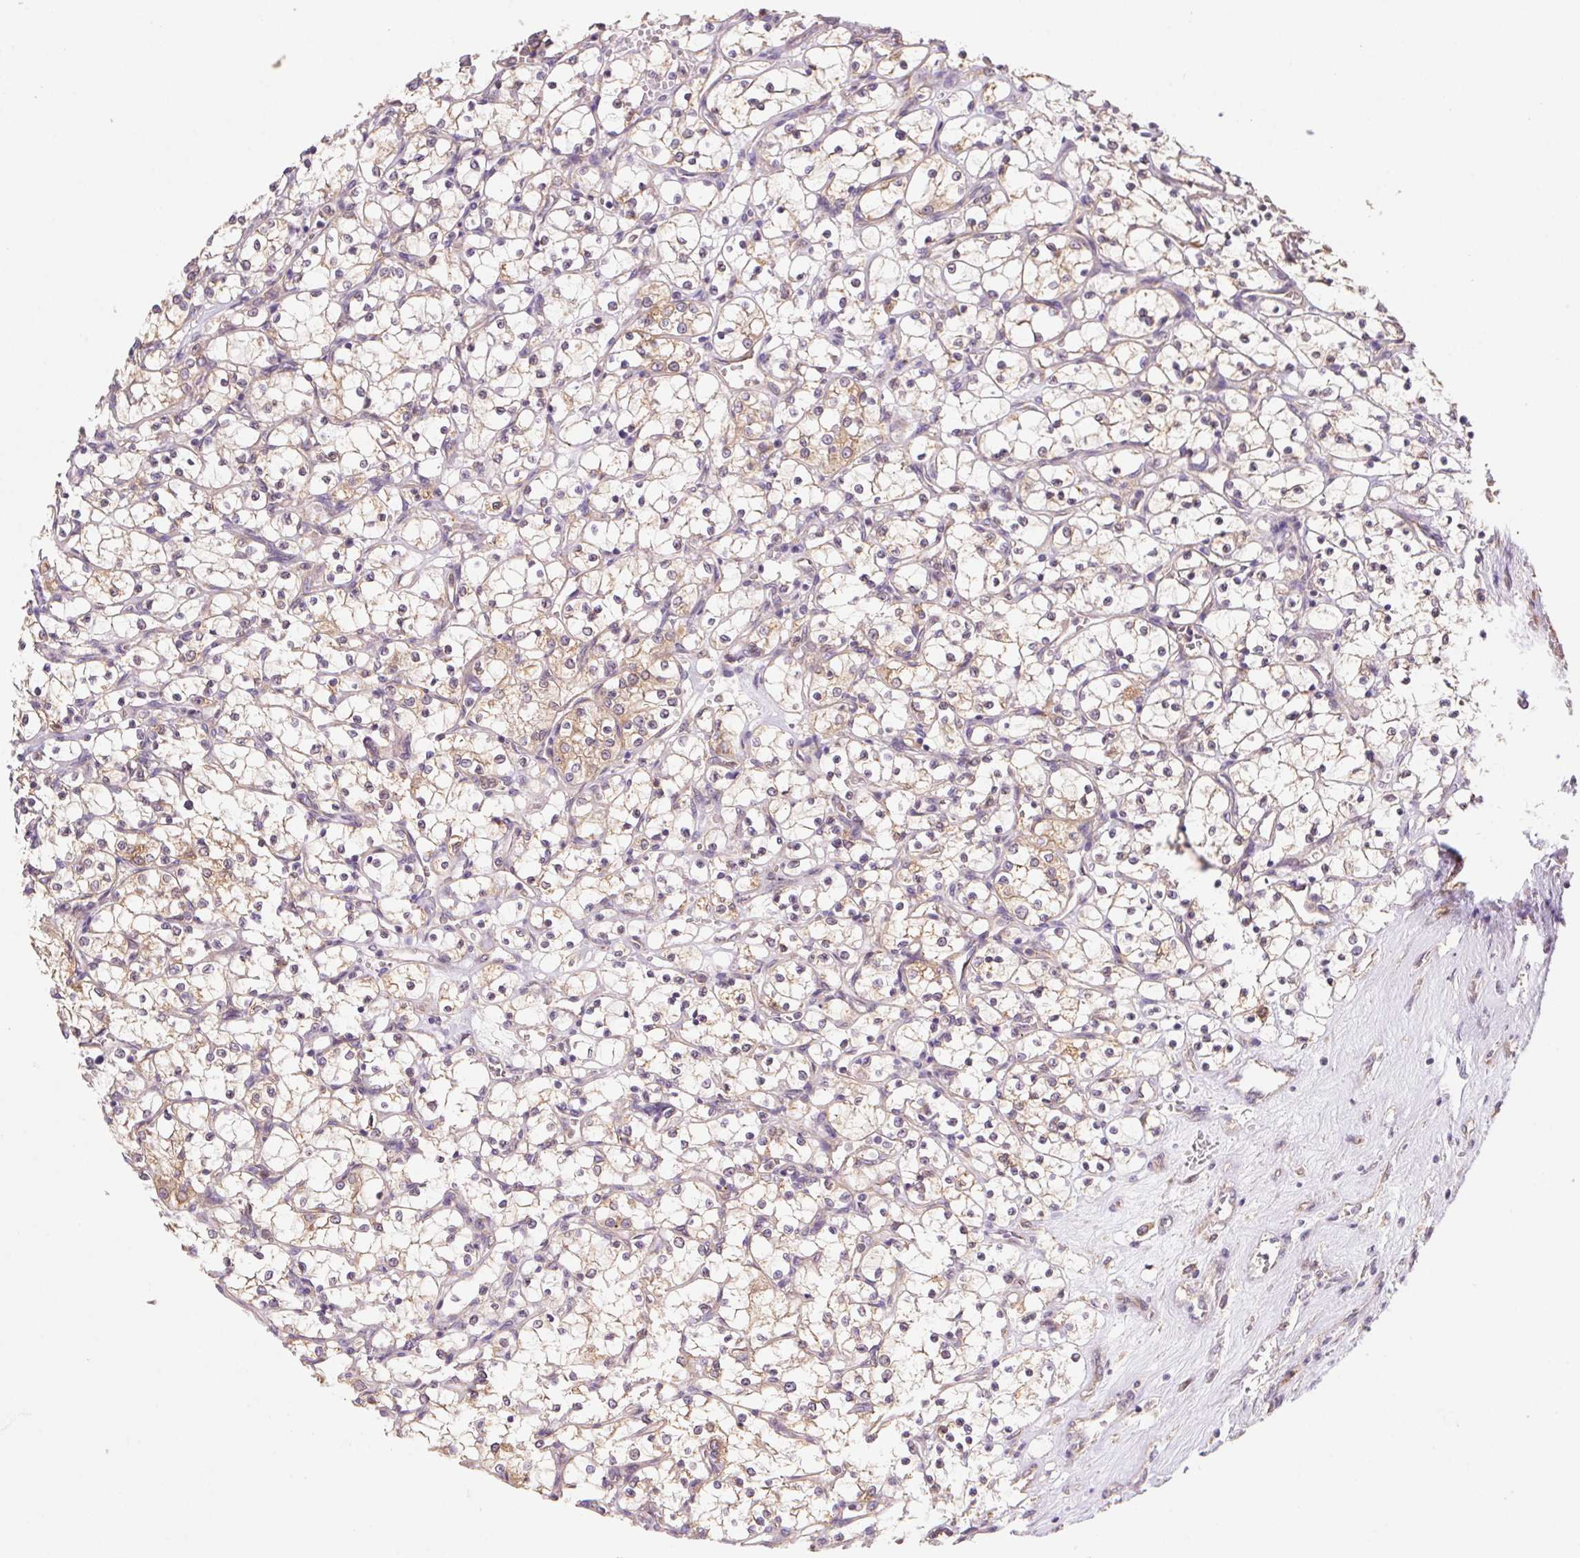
{"staining": {"intensity": "weak", "quantity": "25%-75%", "location": "cytoplasmic/membranous"}, "tissue": "renal cancer", "cell_type": "Tumor cells", "image_type": "cancer", "snomed": [{"axis": "morphology", "description": "Adenocarcinoma, NOS"}, {"axis": "topography", "description": "Kidney"}], "caption": "Tumor cells demonstrate weak cytoplasmic/membranous staining in about 25%-75% of cells in adenocarcinoma (renal).", "gene": "RAB1A", "patient": {"sex": "female", "age": 69}}